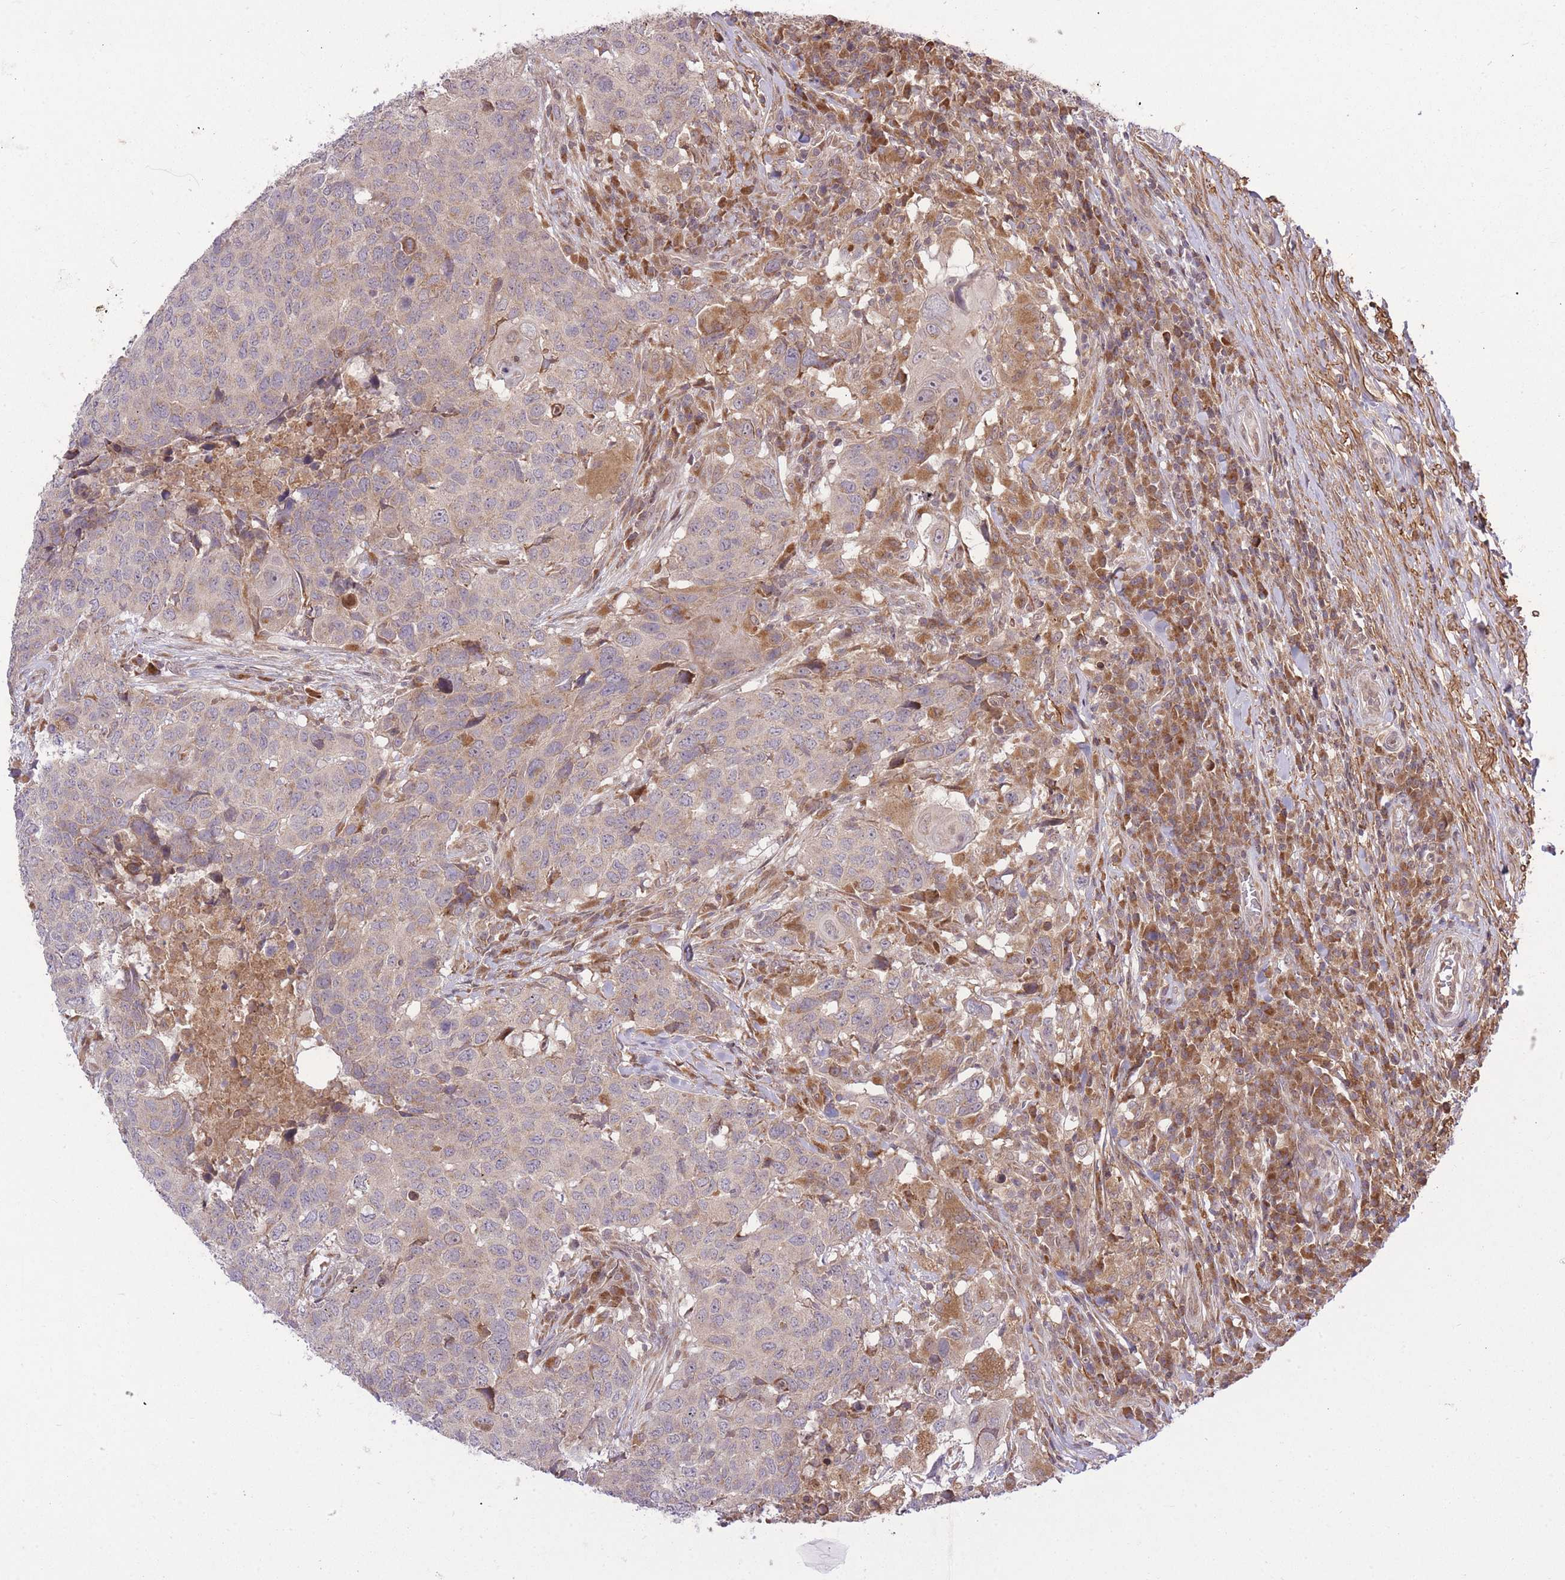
{"staining": {"intensity": "weak", "quantity": "<25%", "location": "cytoplasmic/membranous"}, "tissue": "head and neck cancer", "cell_type": "Tumor cells", "image_type": "cancer", "snomed": [{"axis": "morphology", "description": "Normal tissue, NOS"}, {"axis": "morphology", "description": "Squamous cell carcinoma, NOS"}, {"axis": "topography", "description": "Skeletal muscle"}, {"axis": "topography", "description": "Vascular tissue"}, {"axis": "topography", "description": "Peripheral nerve tissue"}, {"axis": "topography", "description": "Head-Neck"}], "caption": "The photomicrograph shows no staining of tumor cells in squamous cell carcinoma (head and neck).", "gene": "ZNF391", "patient": {"sex": "male", "age": 66}}